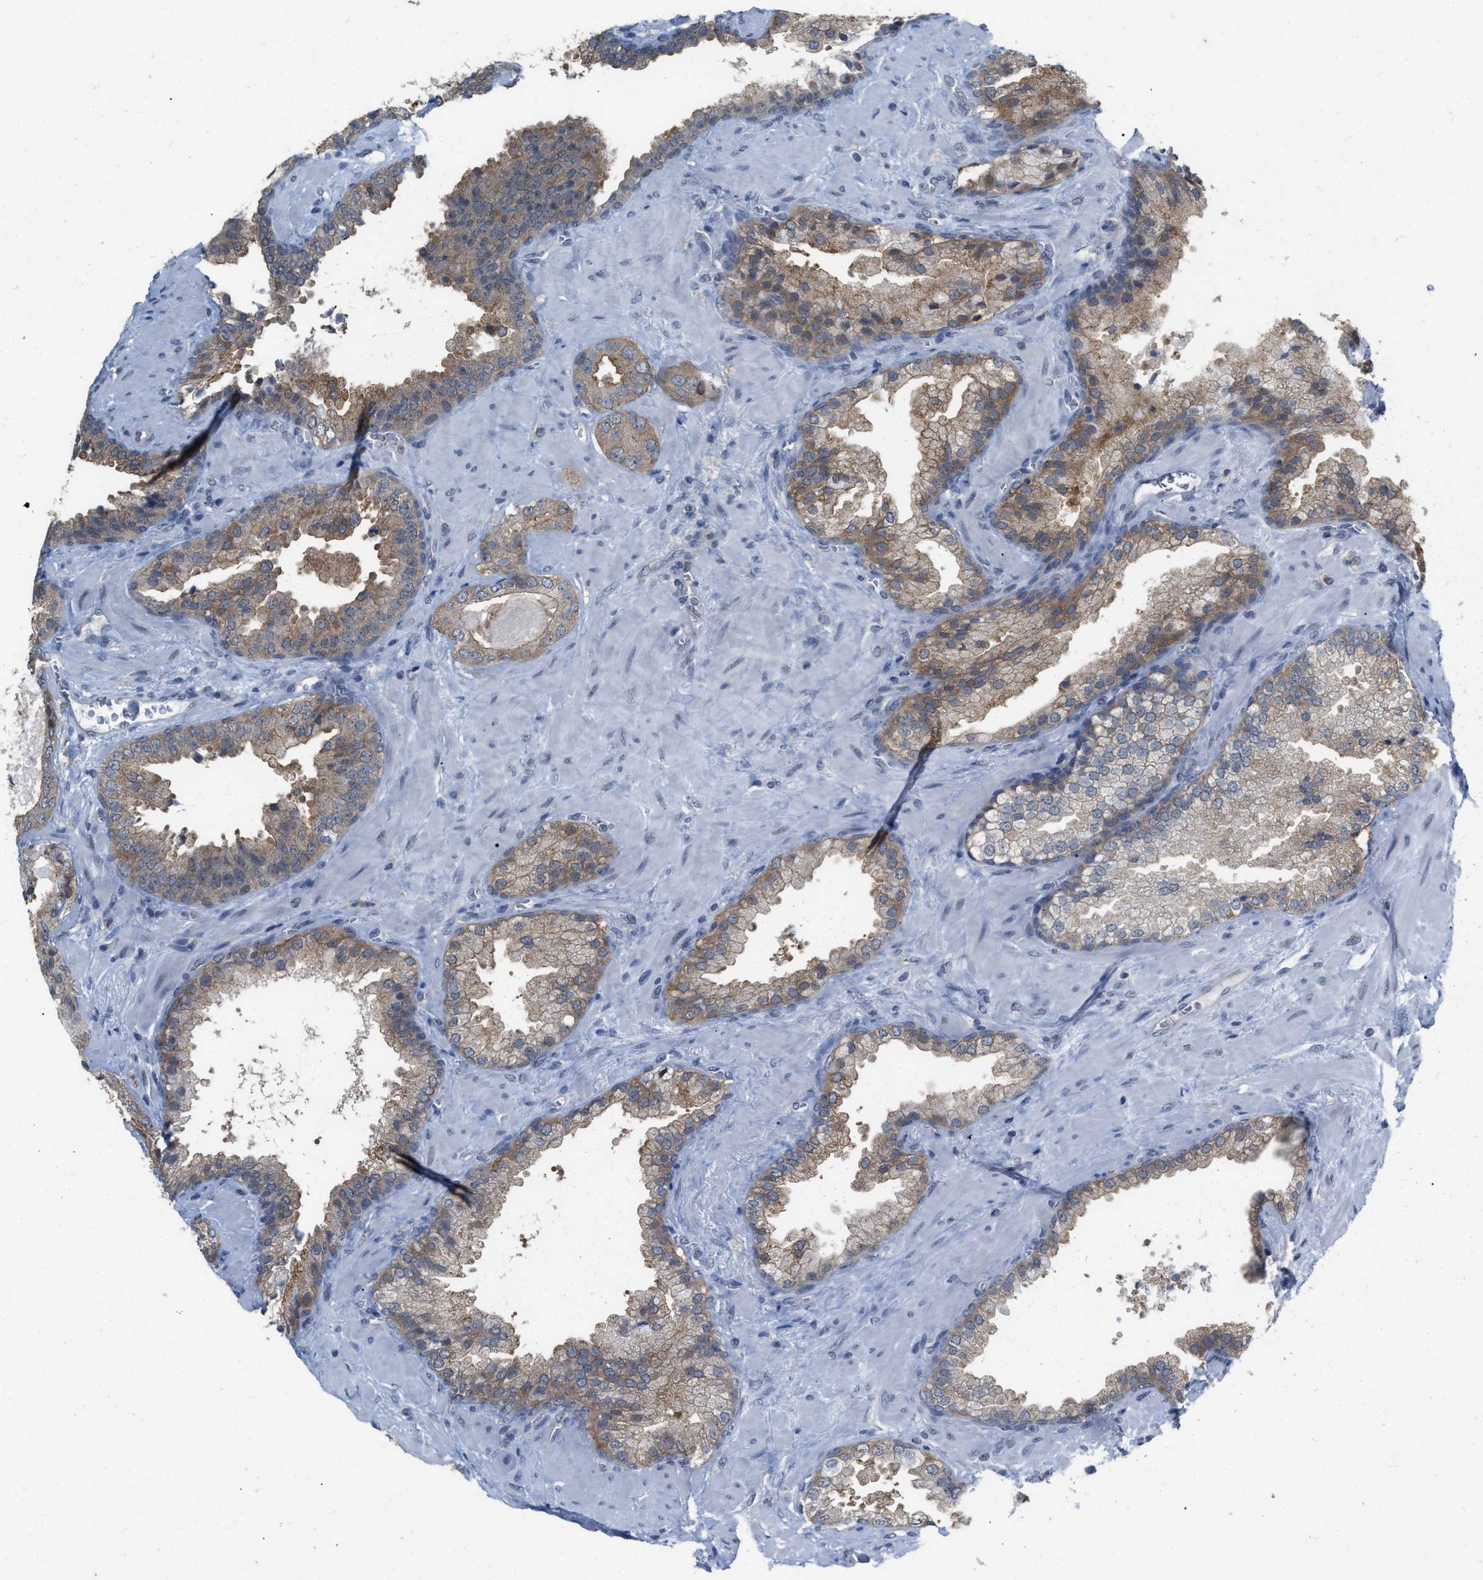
{"staining": {"intensity": "moderate", "quantity": ">75%", "location": "cytoplasmic/membranous"}, "tissue": "prostate cancer", "cell_type": "Tumor cells", "image_type": "cancer", "snomed": [{"axis": "morphology", "description": "Adenocarcinoma, Low grade"}, {"axis": "topography", "description": "Prostate"}], "caption": "Immunohistochemical staining of human adenocarcinoma (low-grade) (prostate) shows moderate cytoplasmic/membranous protein expression in about >75% of tumor cells. (Stains: DAB in brown, nuclei in blue, Microscopy: brightfield microscopy at high magnification).", "gene": "BAIAP2L1", "patient": {"sex": "male", "age": 71}}